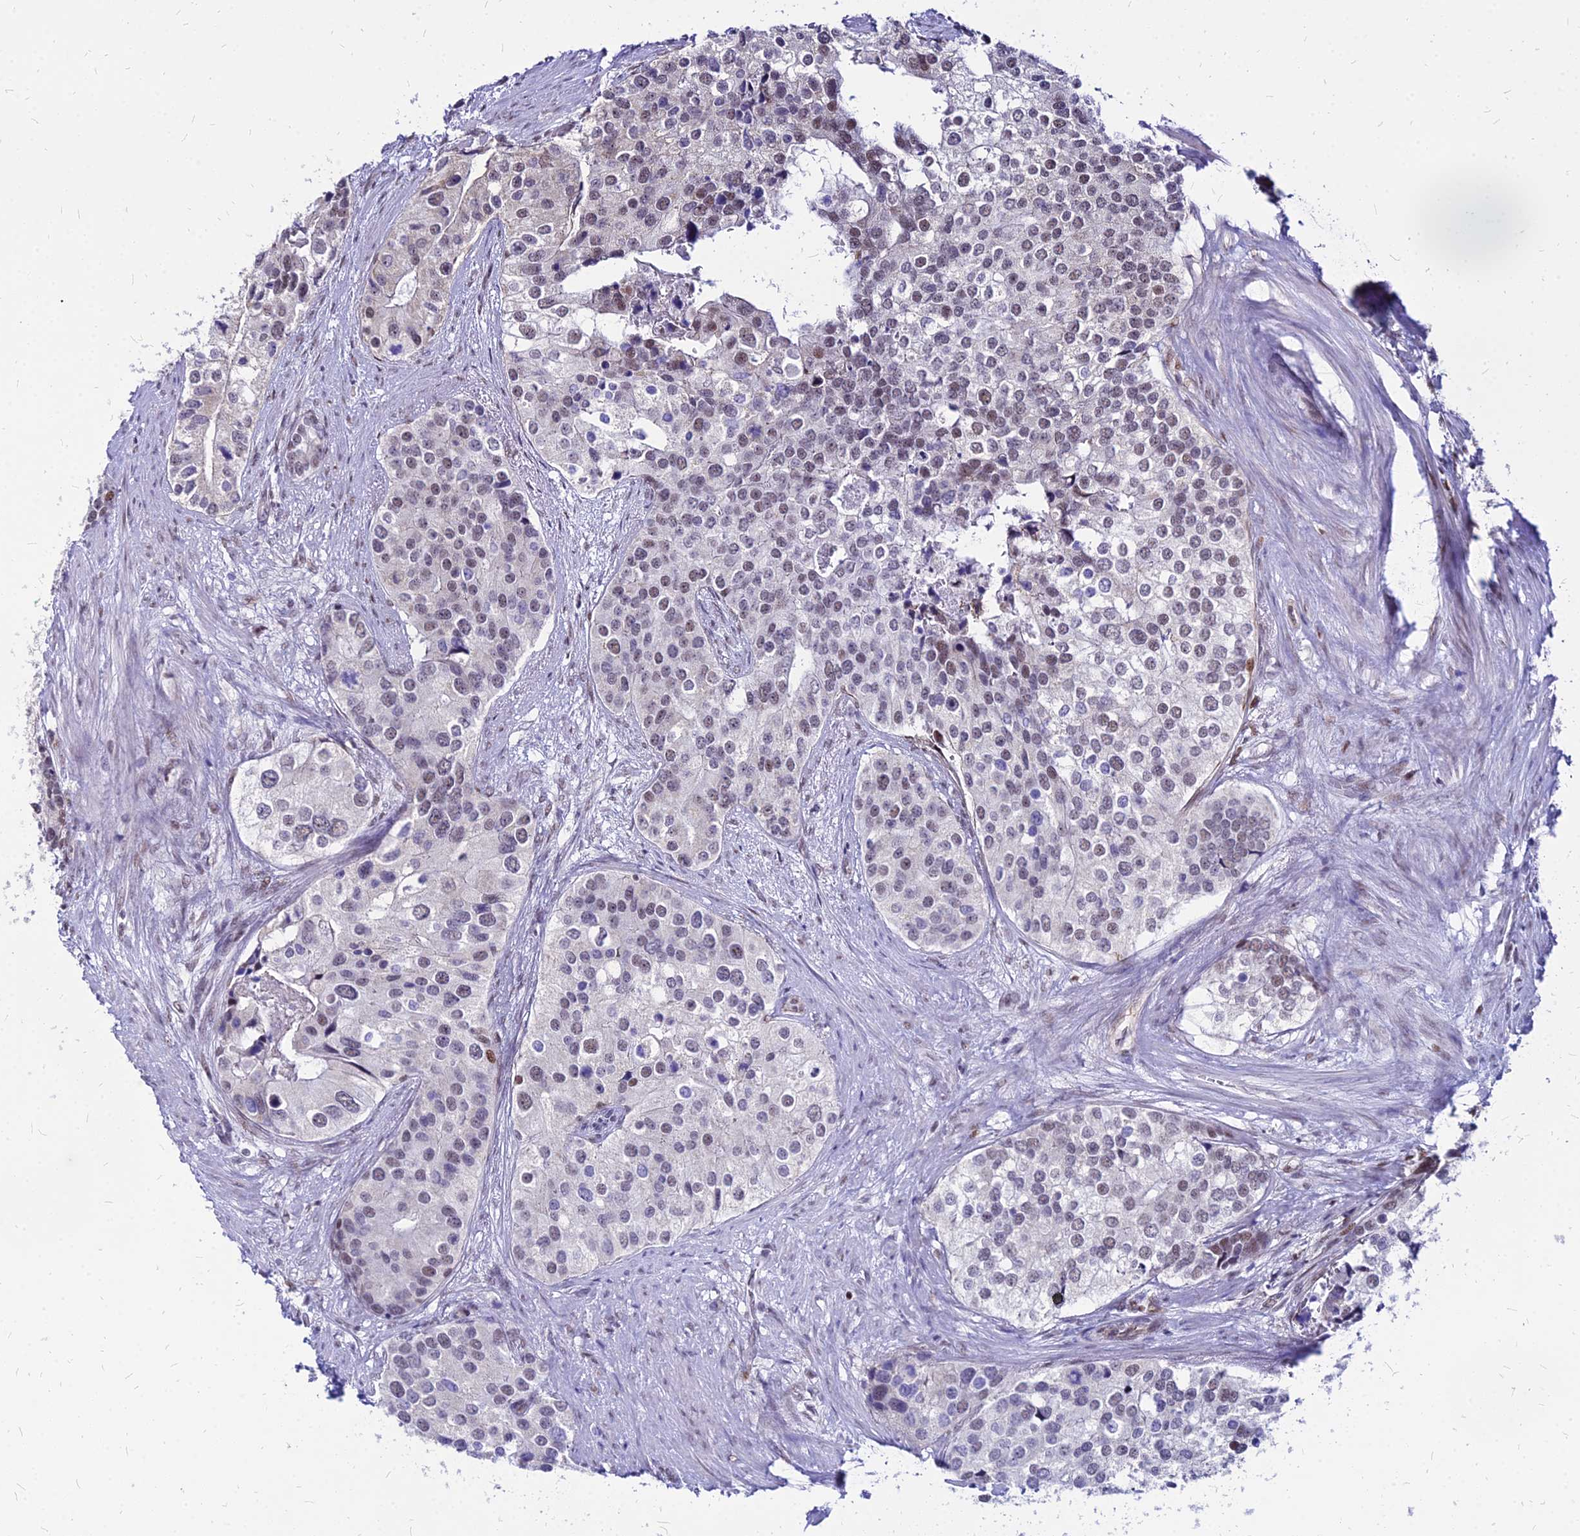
{"staining": {"intensity": "moderate", "quantity": "<25%", "location": "nuclear"}, "tissue": "prostate cancer", "cell_type": "Tumor cells", "image_type": "cancer", "snomed": [{"axis": "morphology", "description": "Adenocarcinoma, High grade"}, {"axis": "topography", "description": "Prostate"}], "caption": "Immunohistochemistry (IHC) staining of prostate cancer, which demonstrates low levels of moderate nuclear expression in about <25% of tumor cells indicating moderate nuclear protein staining. The staining was performed using DAB (brown) for protein detection and nuclei were counterstained in hematoxylin (blue).", "gene": "FDX2", "patient": {"sex": "male", "age": 62}}